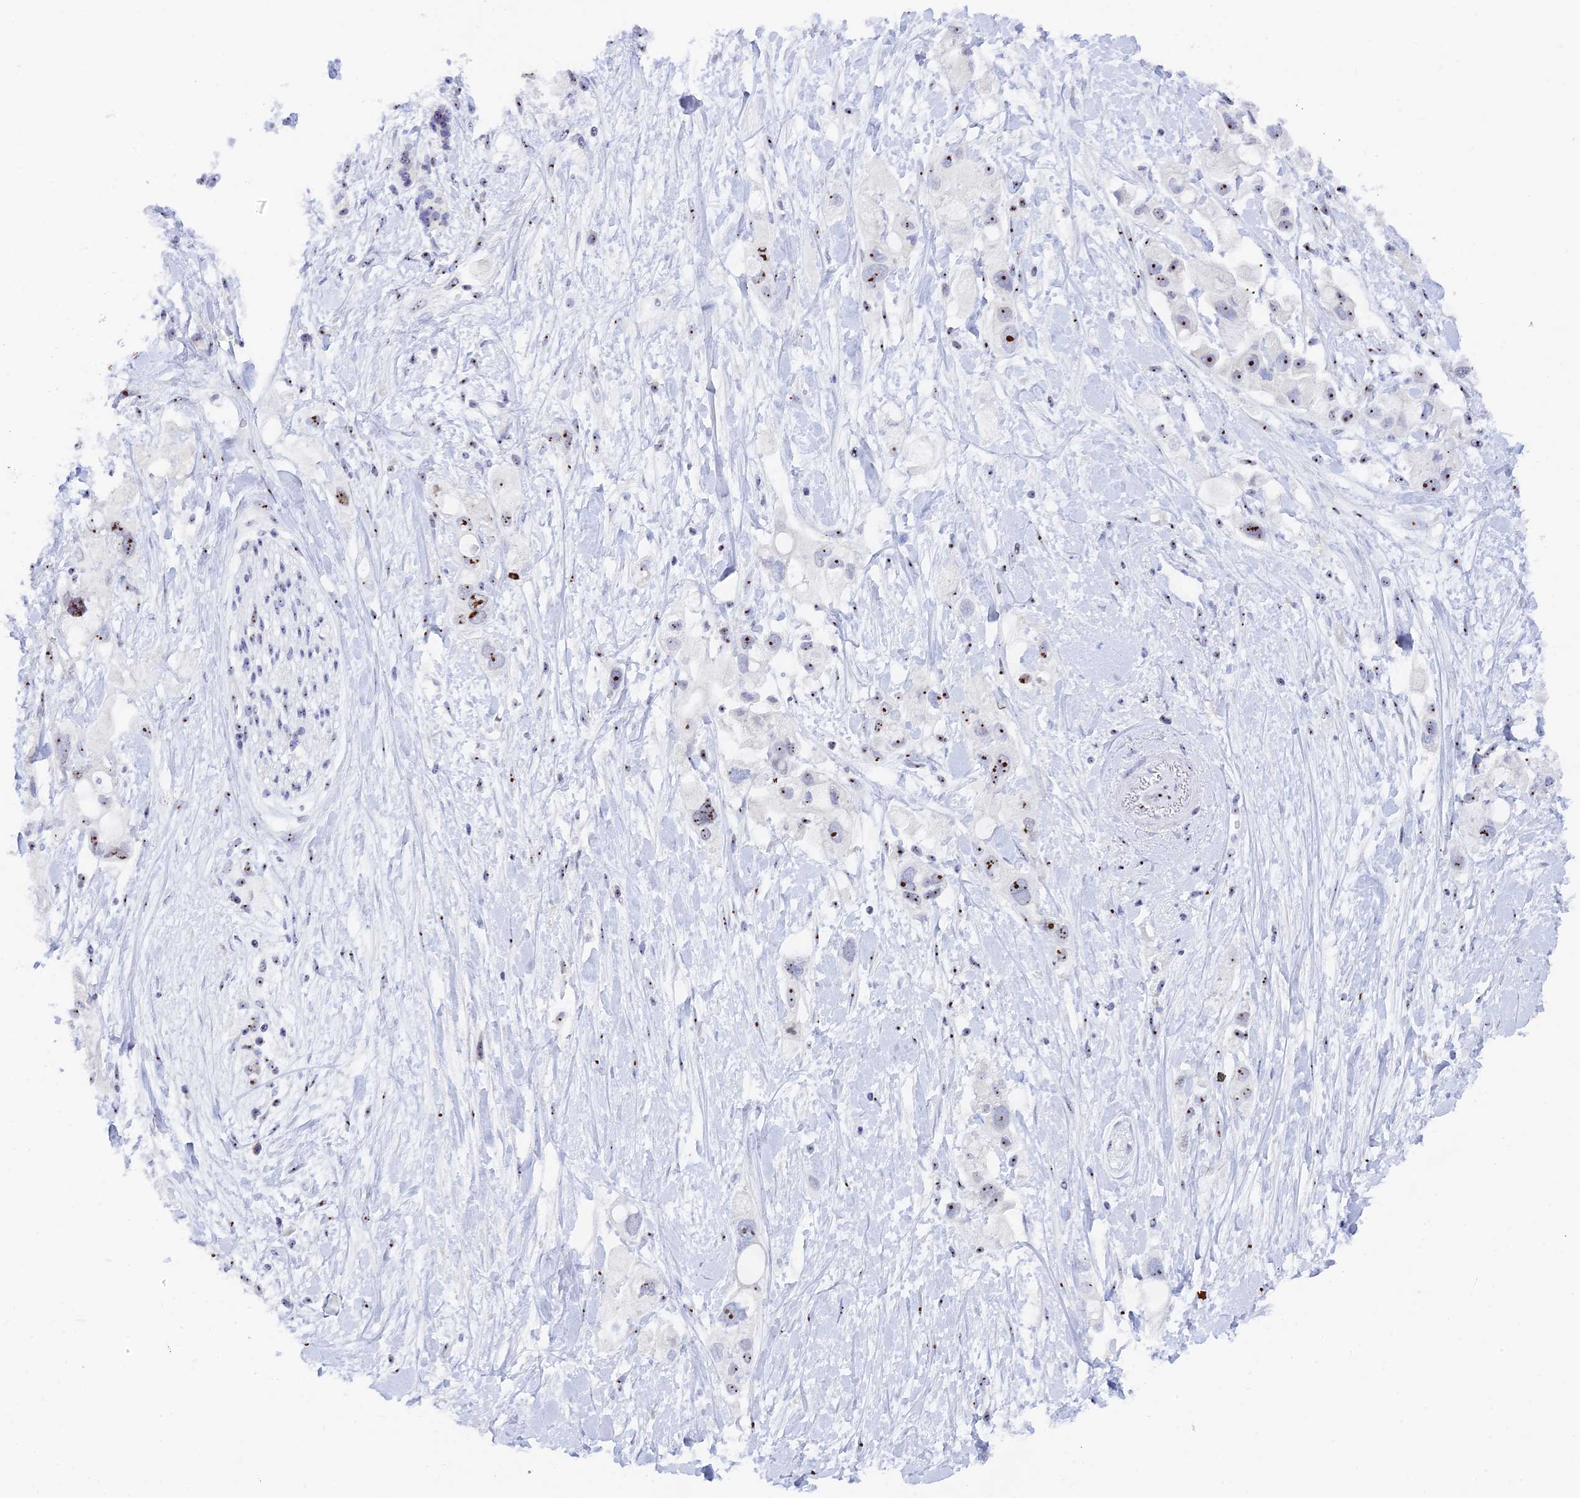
{"staining": {"intensity": "moderate", "quantity": ">75%", "location": "nuclear"}, "tissue": "pancreatic cancer", "cell_type": "Tumor cells", "image_type": "cancer", "snomed": [{"axis": "morphology", "description": "Adenocarcinoma, NOS"}, {"axis": "topography", "description": "Pancreas"}], "caption": "Pancreatic cancer was stained to show a protein in brown. There is medium levels of moderate nuclear expression in approximately >75% of tumor cells. The protein is shown in brown color, while the nuclei are stained blue.", "gene": "RSL1D1", "patient": {"sex": "female", "age": 56}}